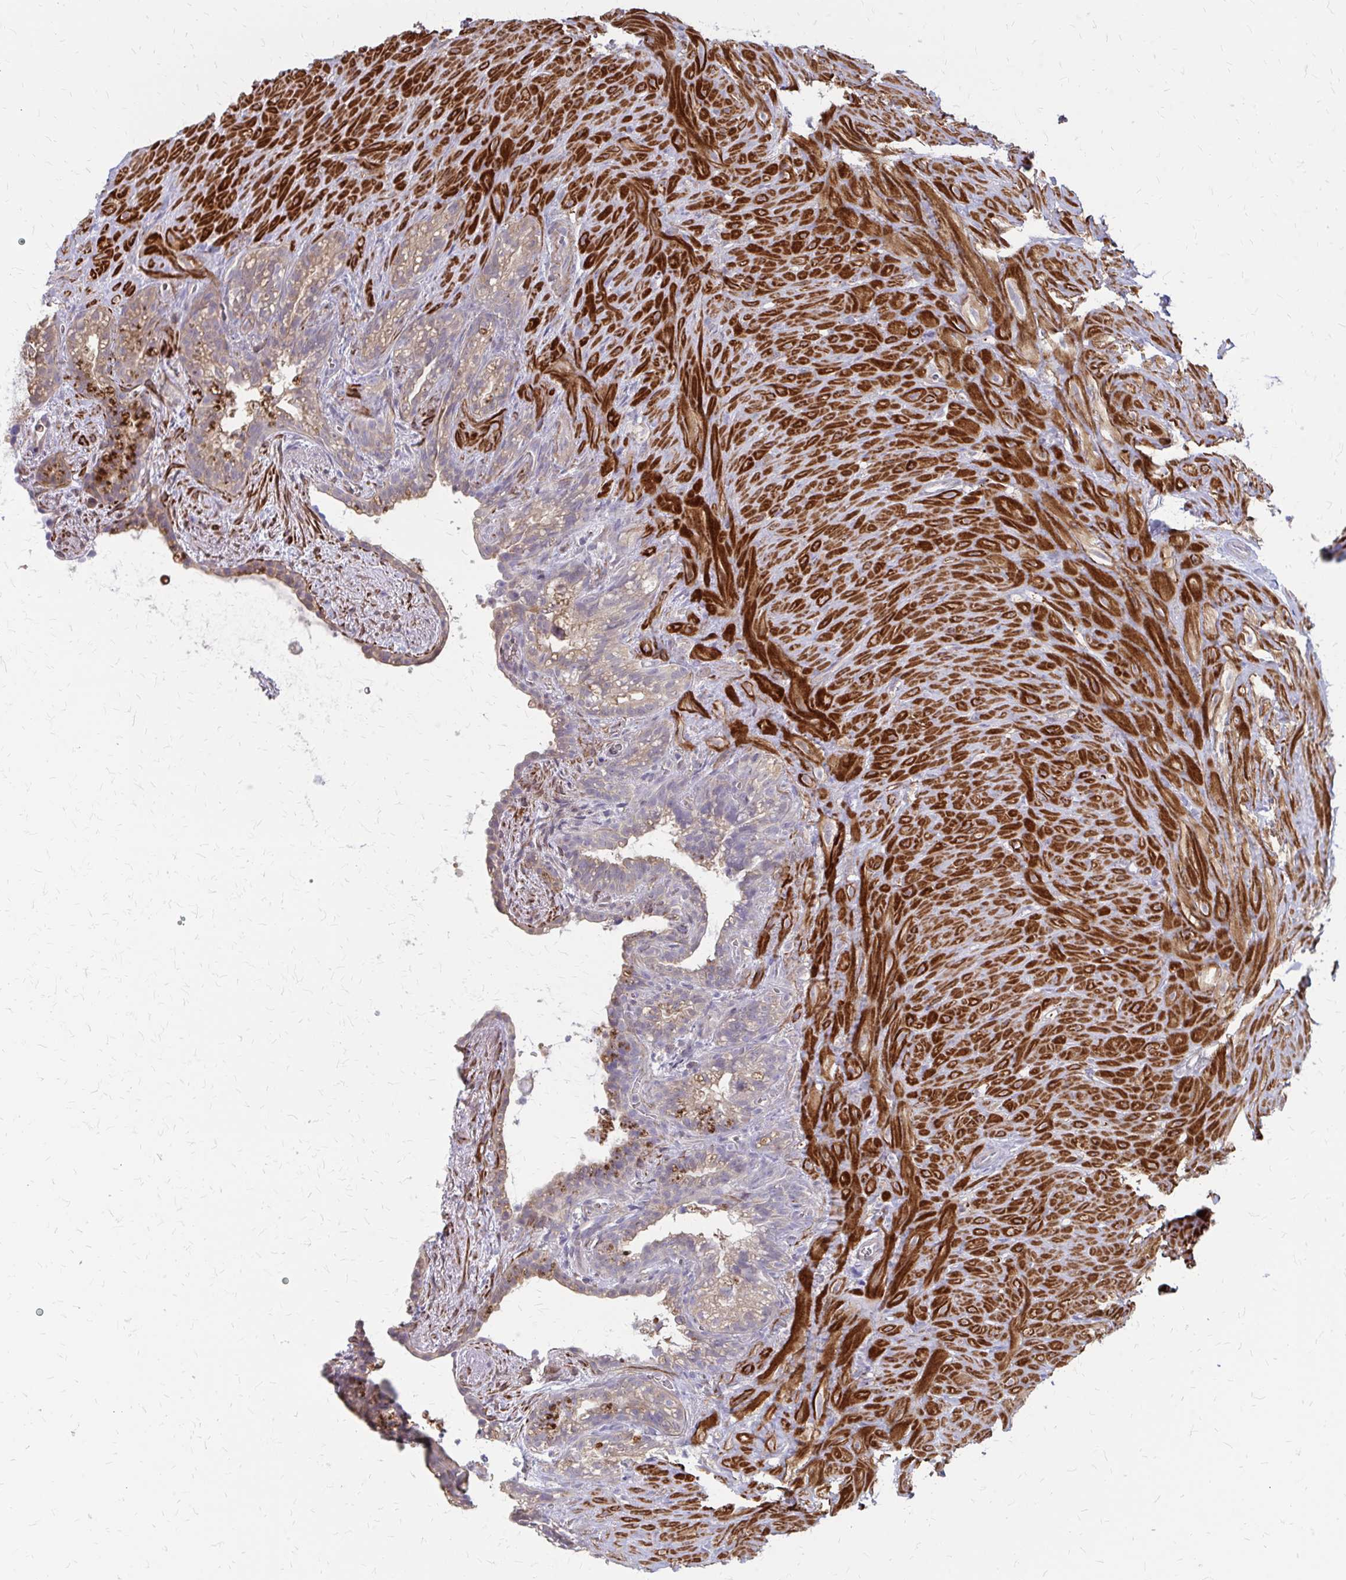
{"staining": {"intensity": "moderate", "quantity": "<25%", "location": "cytoplasmic/membranous"}, "tissue": "seminal vesicle", "cell_type": "Glandular cells", "image_type": "normal", "snomed": [{"axis": "morphology", "description": "Normal tissue, NOS"}, {"axis": "topography", "description": "Seminal veicle"}], "caption": "This histopathology image displays unremarkable seminal vesicle stained with immunohistochemistry (IHC) to label a protein in brown. The cytoplasmic/membranous of glandular cells show moderate positivity for the protein. Nuclei are counter-stained blue.", "gene": "IFI44L", "patient": {"sex": "male", "age": 76}}